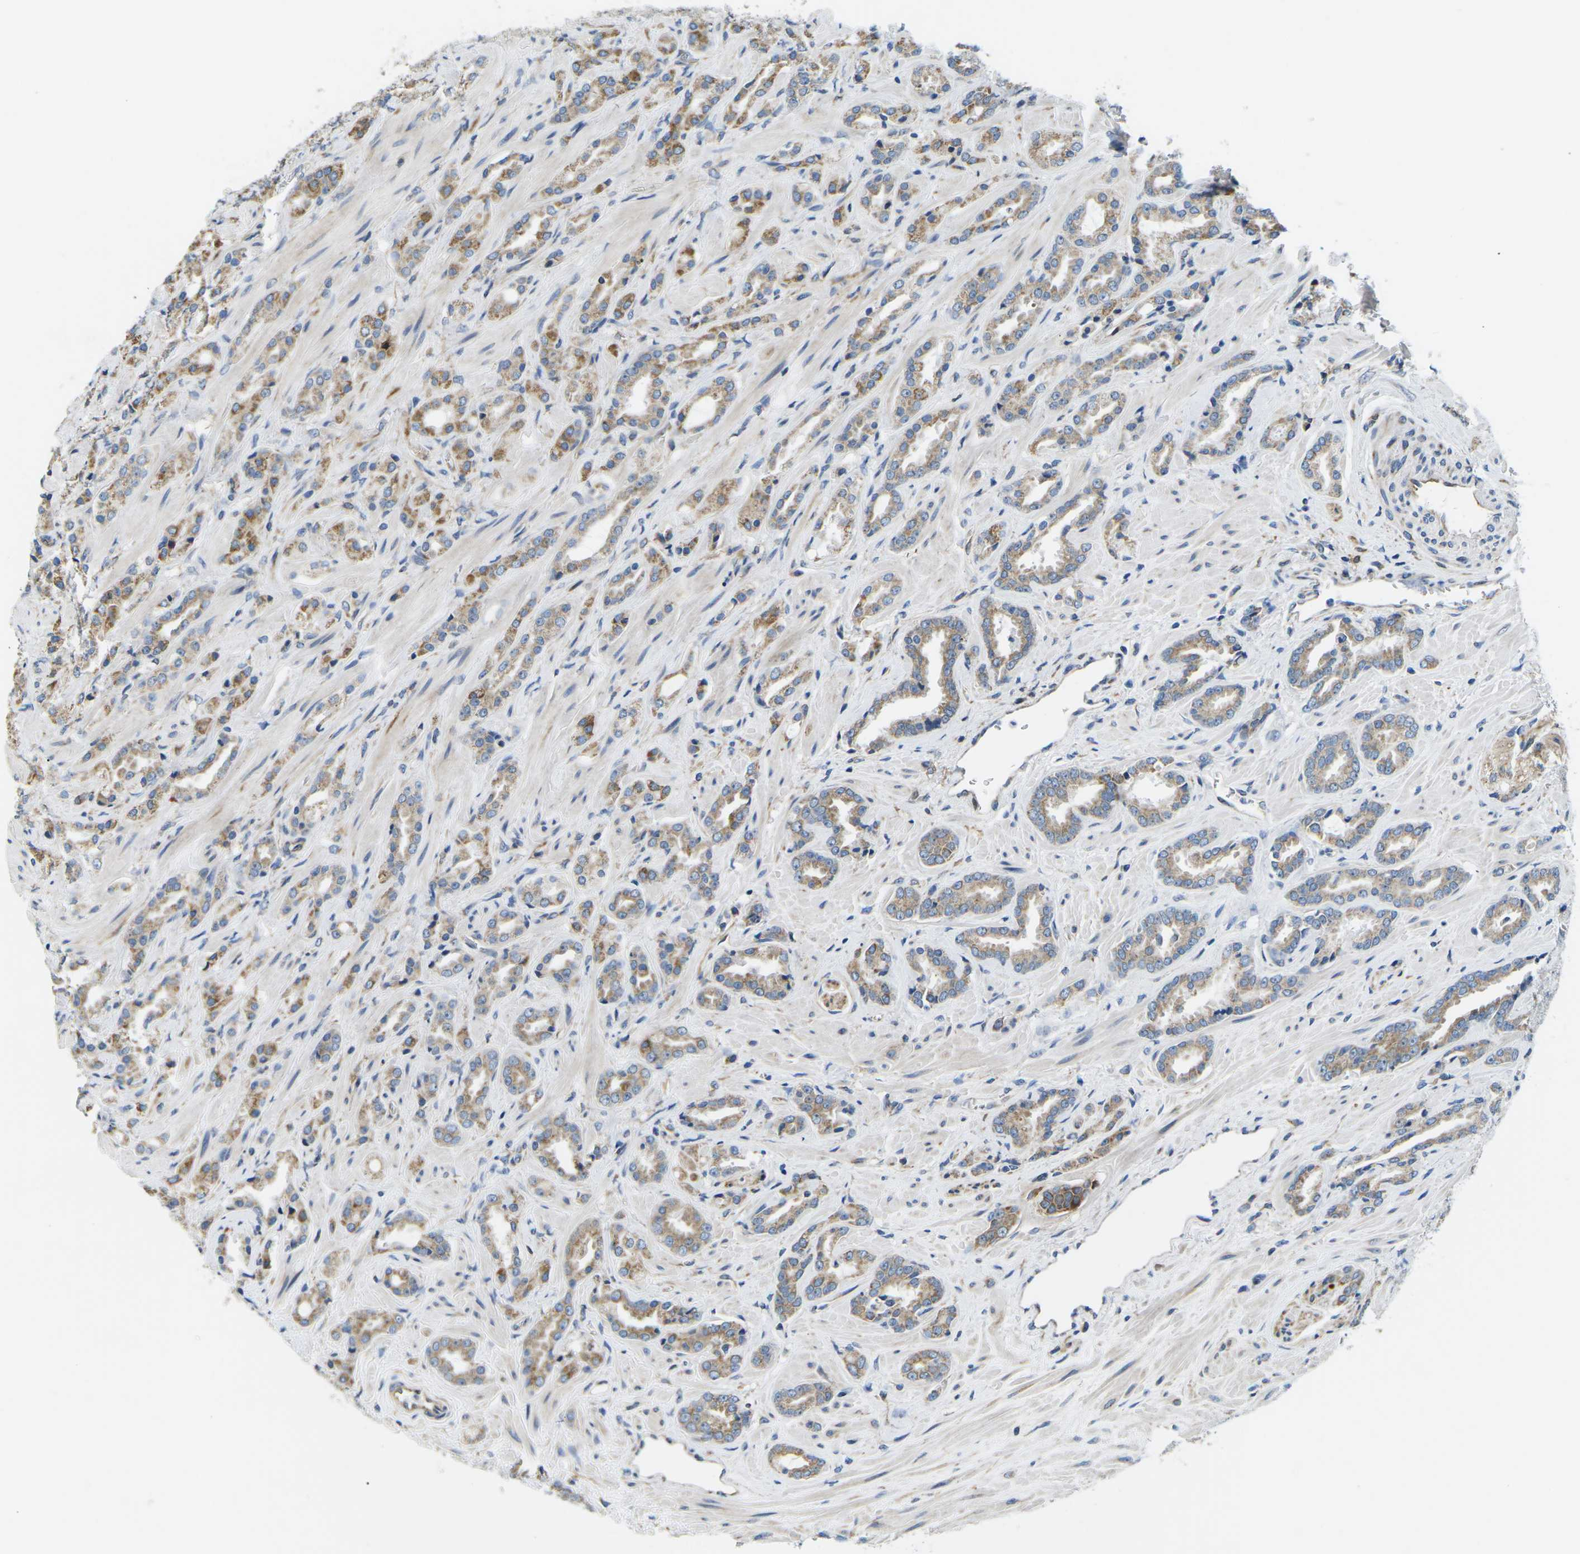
{"staining": {"intensity": "moderate", "quantity": ">75%", "location": "cytoplasmic/membranous"}, "tissue": "prostate cancer", "cell_type": "Tumor cells", "image_type": "cancer", "snomed": [{"axis": "morphology", "description": "Adenocarcinoma, High grade"}, {"axis": "topography", "description": "Prostate"}], "caption": "Prostate high-grade adenocarcinoma stained for a protein displays moderate cytoplasmic/membranous positivity in tumor cells. (DAB (3,3'-diaminobenzidine) = brown stain, brightfield microscopy at high magnification).", "gene": "TMEFF2", "patient": {"sex": "male", "age": 64}}